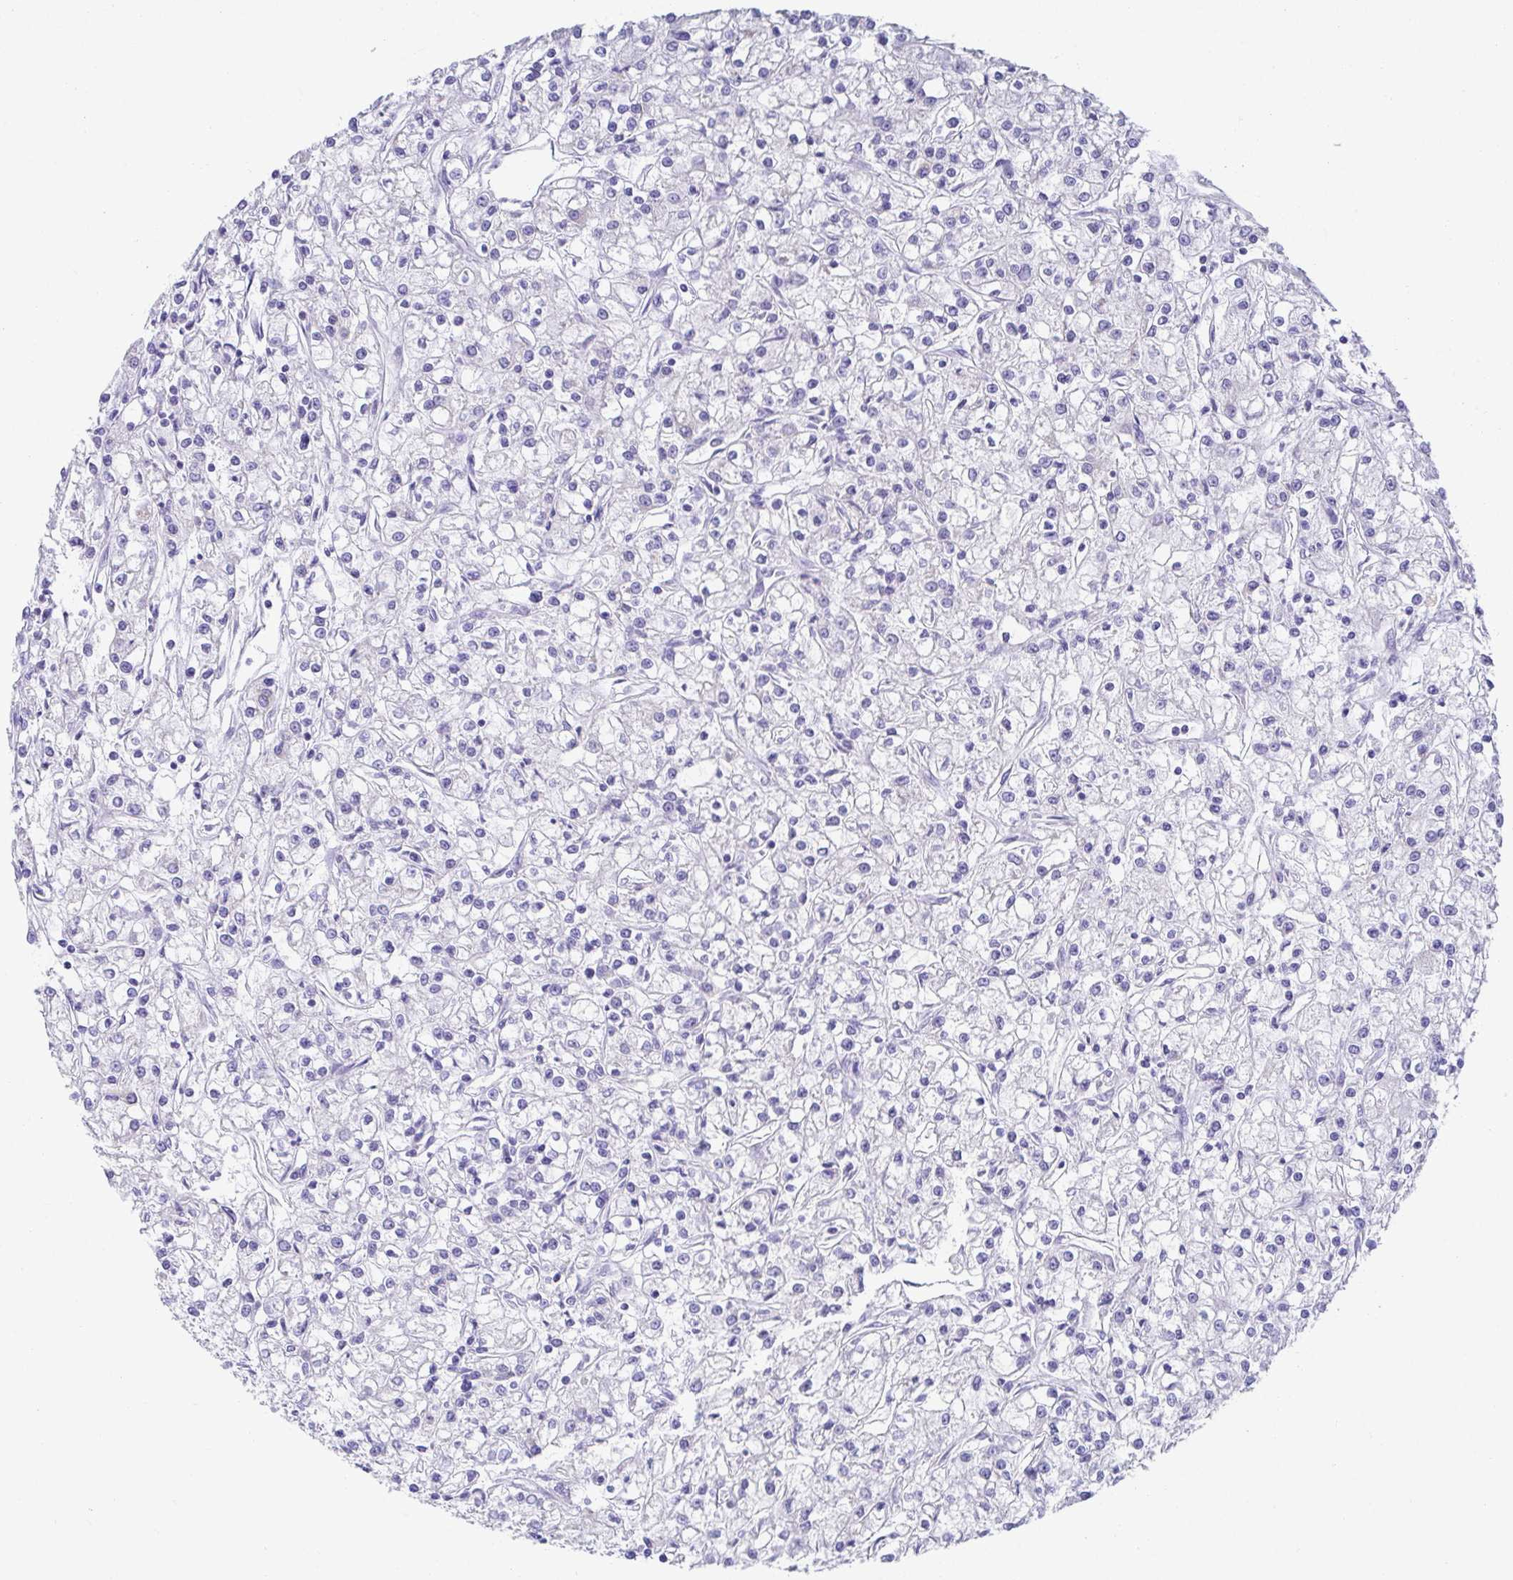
{"staining": {"intensity": "negative", "quantity": "none", "location": "none"}, "tissue": "renal cancer", "cell_type": "Tumor cells", "image_type": "cancer", "snomed": [{"axis": "morphology", "description": "Adenocarcinoma, NOS"}, {"axis": "topography", "description": "Kidney"}], "caption": "Tumor cells are negative for brown protein staining in renal cancer. (Brightfield microscopy of DAB immunohistochemistry at high magnification).", "gene": "CXCR1", "patient": {"sex": "female", "age": 59}}